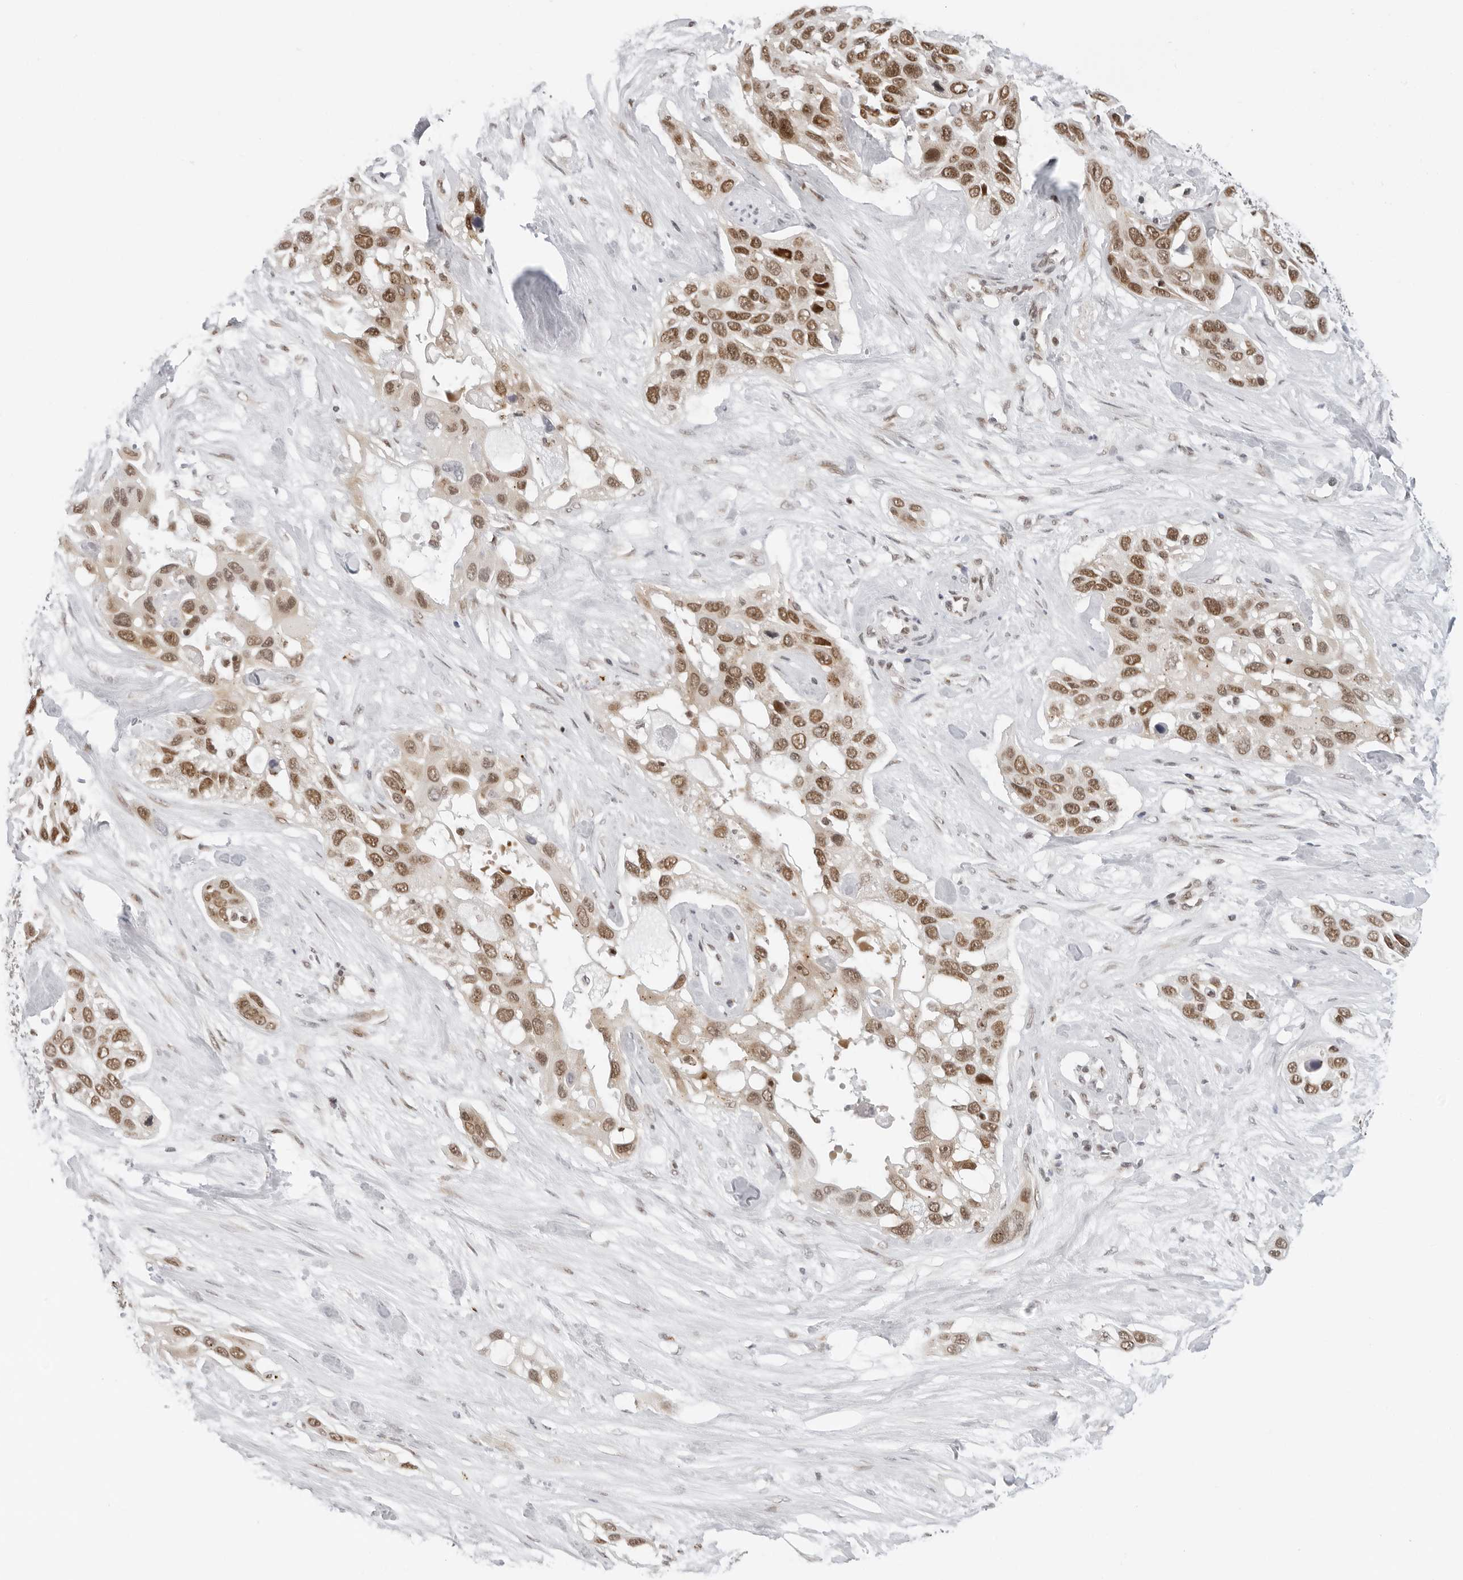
{"staining": {"intensity": "moderate", "quantity": ">75%", "location": "nuclear"}, "tissue": "pancreatic cancer", "cell_type": "Tumor cells", "image_type": "cancer", "snomed": [{"axis": "morphology", "description": "Adenocarcinoma, NOS"}, {"axis": "topography", "description": "Pancreas"}], "caption": "Pancreatic adenocarcinoma stained with immunohistochemistry demonstrates moderate nuclear expression in approximately >75% of tumor cells.", "gene": "TOX4", "patient": {"sex": "female", "age": 60}}